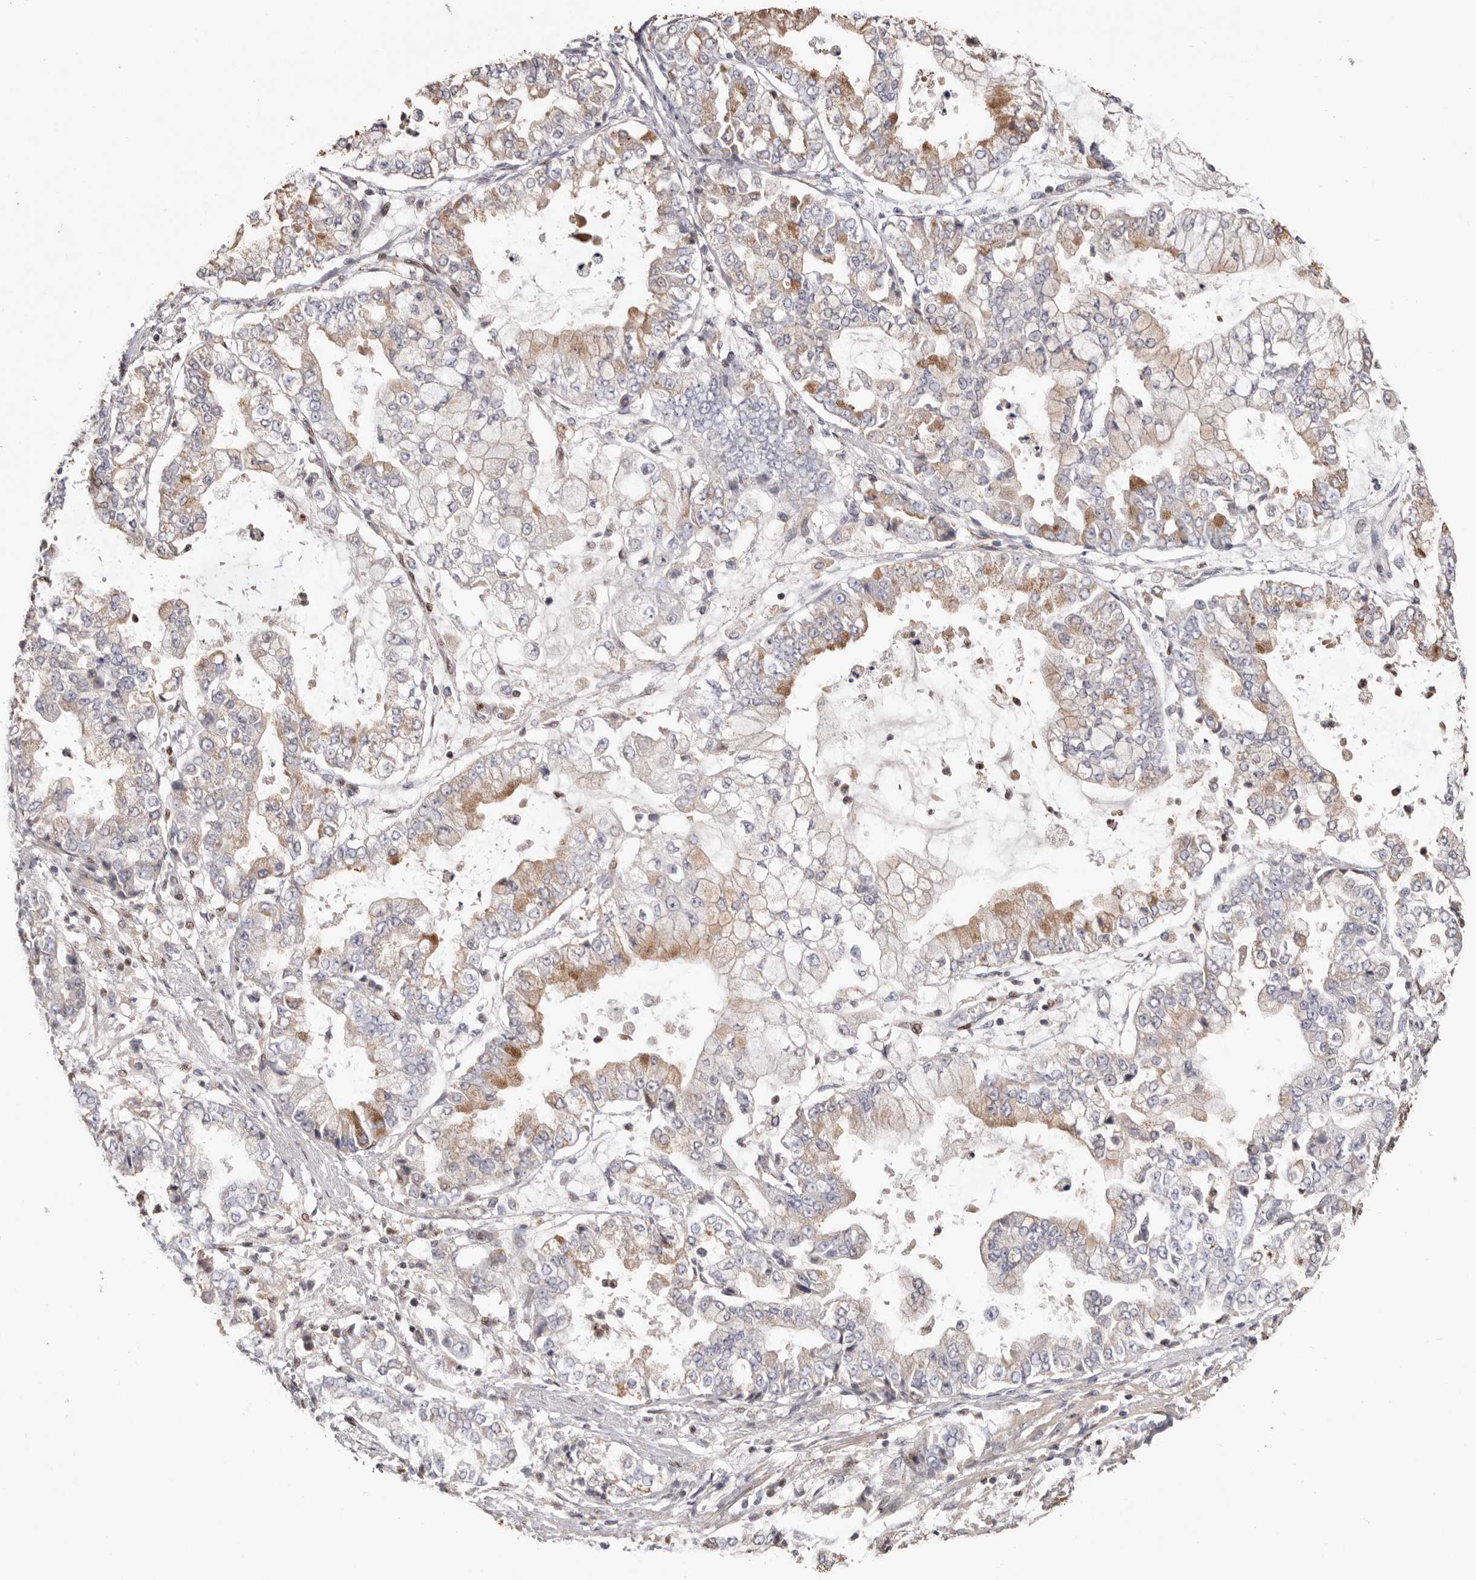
{"staining": {"intensity": "moderate", "quantity": "<25%", "location": "cytoplasmic/membranous"}, "tissue": "stomach cancer", "cell_type": "Tumor cells", "image_type": "cancer", "snomed": [{"axis": "morphology", "description": "Adenocarcinoma, NOS"}, {"axis": "topography", "description": "Stomach"}], "caption": "Stomach cancer (adenocarcinoma) stained with DAB (3,3'-diaminobenzidine) IHC demonstrates low levels of moderate cytoplasmic/membranous expression in about <25% of tumor cells. The staining was performed using DAB (3,3'-diaminobenzidine) to visualize the protein expression in brown, while the nuclei were stained in blue with hematoxylin (Magnification: 20x).", "gene": "SMAD7", "patient": {"sex": "male", "age": 76}}